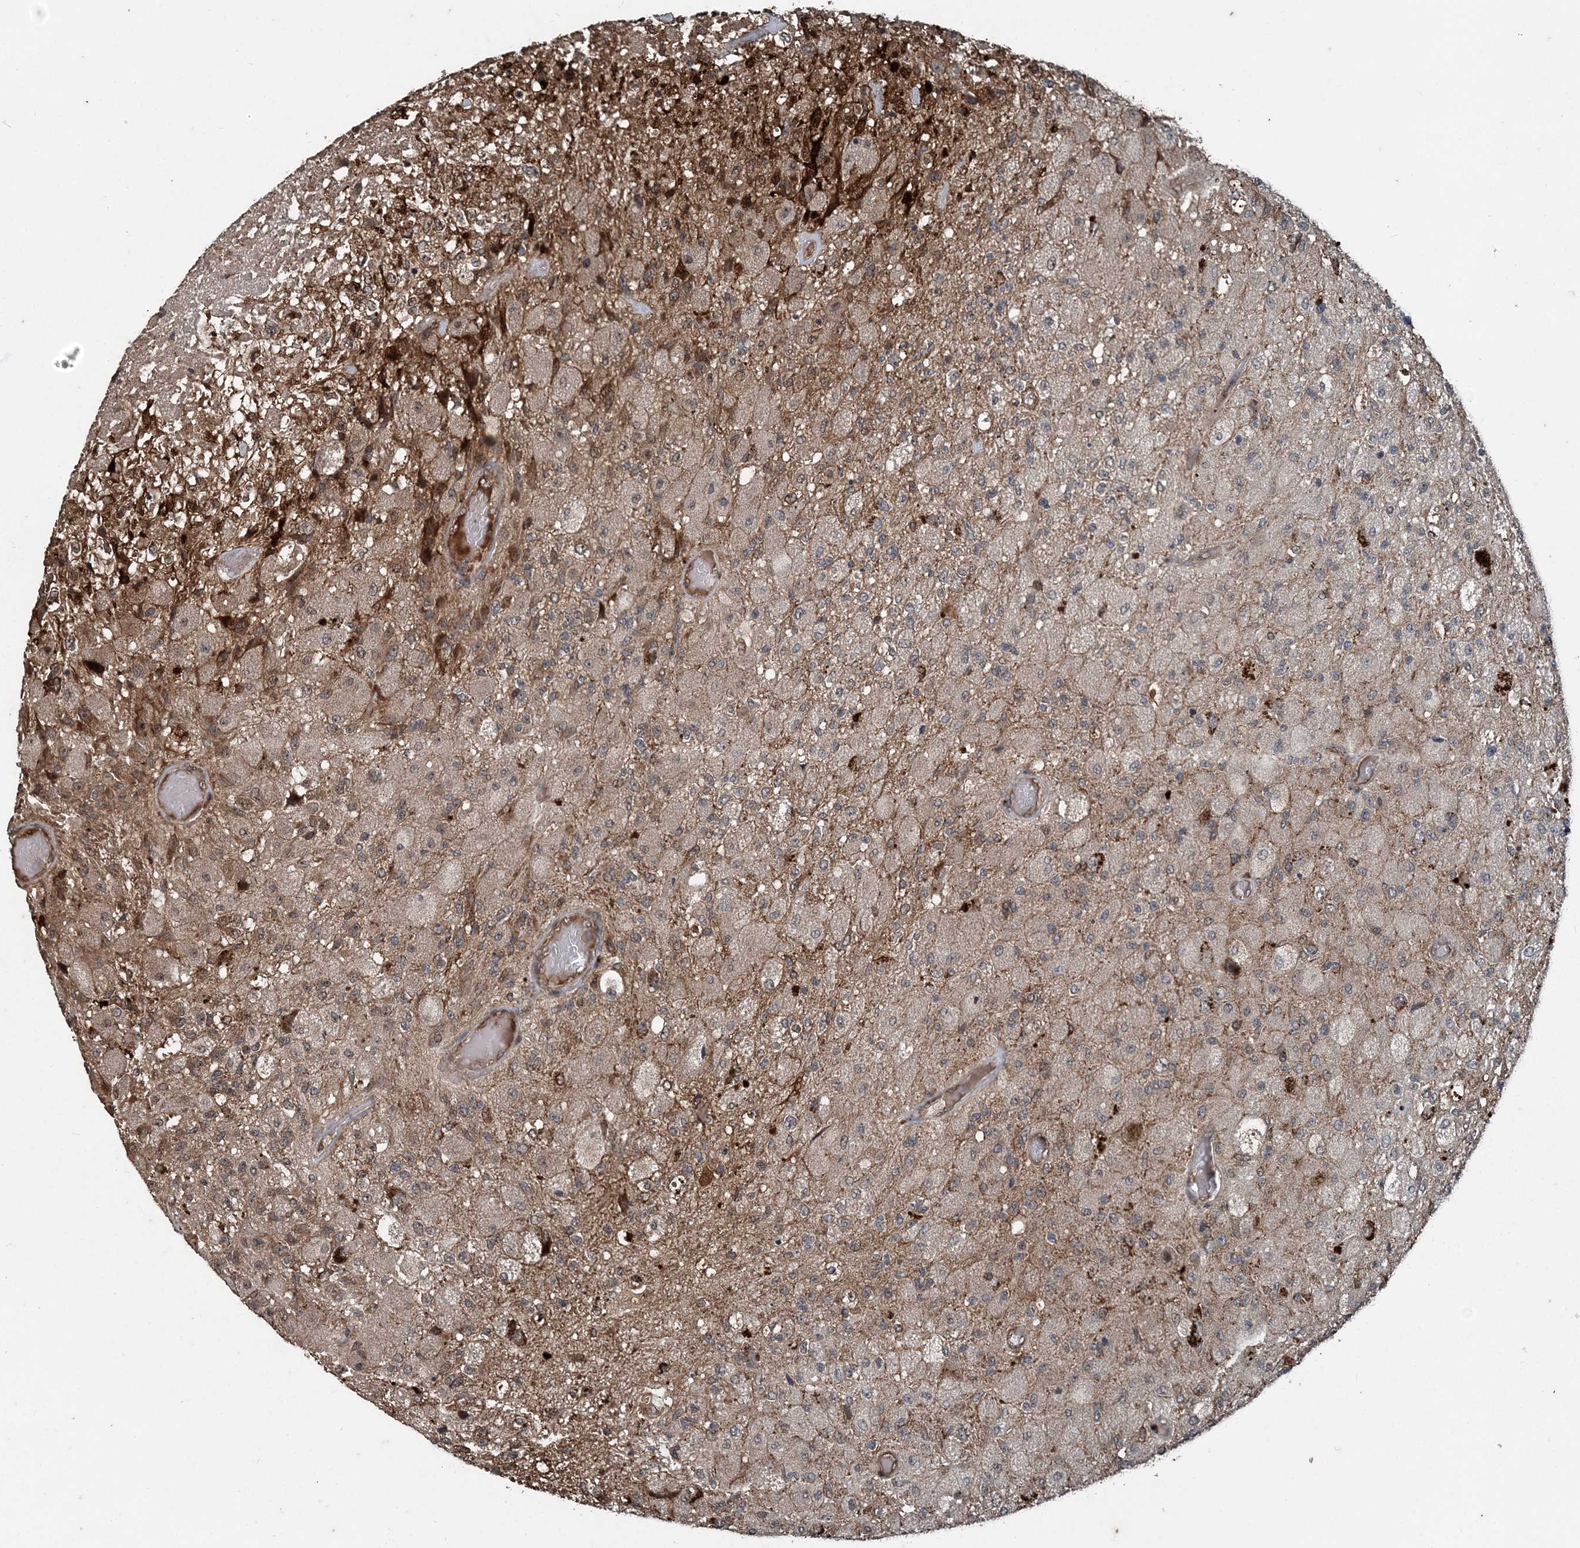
{"staining": {"intensity": "moderate", "quantity": "<25%", "location": "cytoplasmic/membranous,nuclear"}, "tissue": "glioma", "cell_type": "Tumor cells", "image_type": "cancer", "snomed": [{"axis": "morphology", "description": "Normal tissue, NOS"}, {"axis": "morphology", "description": "Glioma, malignant, High grade"}, {"axis": "topography", "description": "Cerebral cortex"}], "caption": "Moderate cytoplasmic/membranous and nuclear staining for a protein is appreciated in about <25% of tumor cells of glioma using IHC.", "gene": "CFL1", "patient": {"sex": "male", "age": 77}}